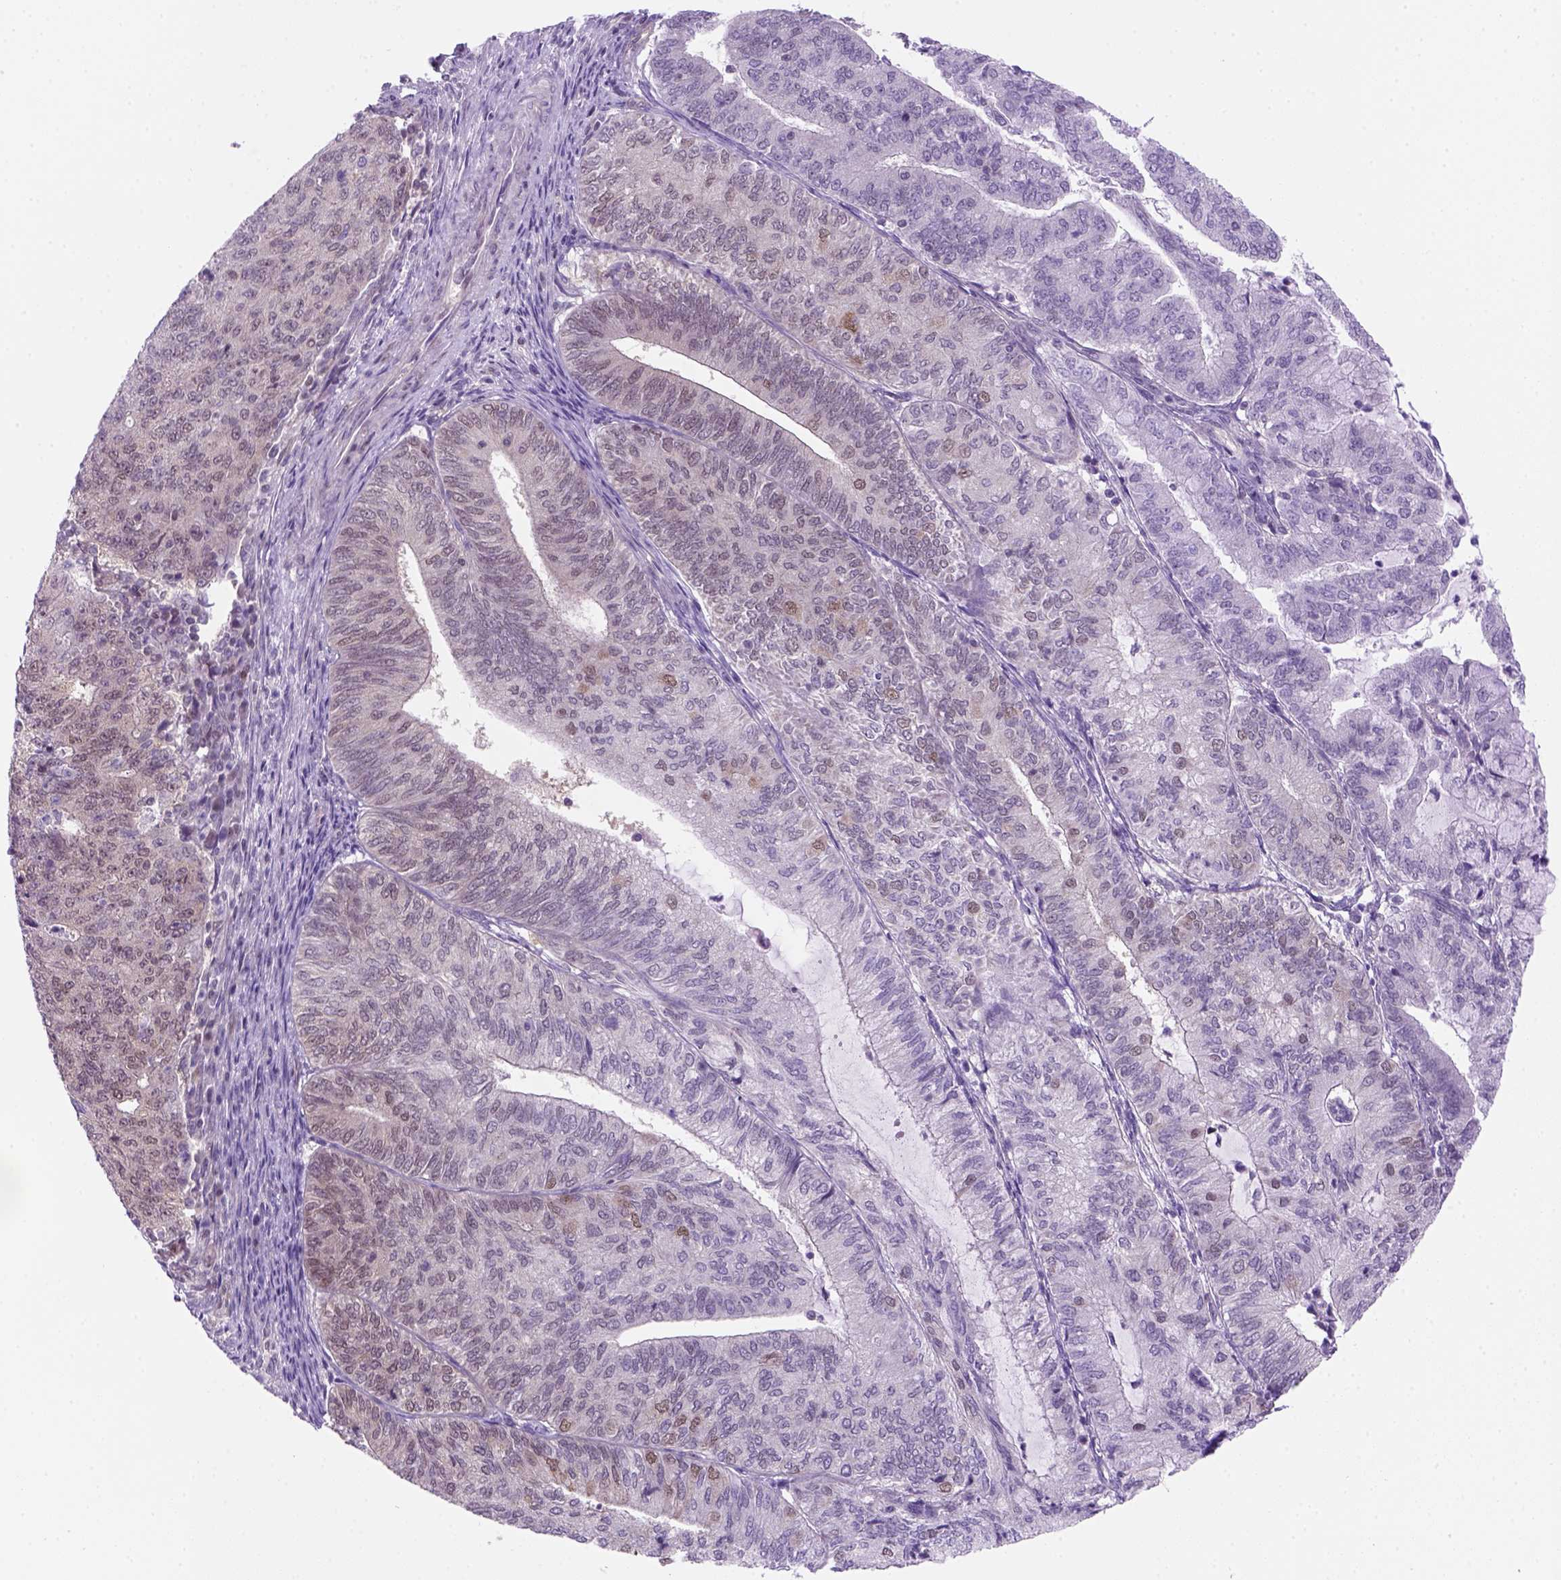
{"staining": {"intensity": "weak", "quantity": "<25%", "location": "nuclear"}, "tissue": "endometrial cancer", "cell_type": "Tumor cells", "image_type": "cancer", "snomed": [{"axis": "morphology", "description": "Adenocarcinoma, NOS"}, {"axis": "topography", "description": "Endometrium"}], "caption": "Protein analysis of adenocarcinoma (endometrial) exhibits no significant positivity in tumor cells. Nuclei are stained in blue.", "gene": "MGMT", "patient": {"sex": "female", "age": 82}}